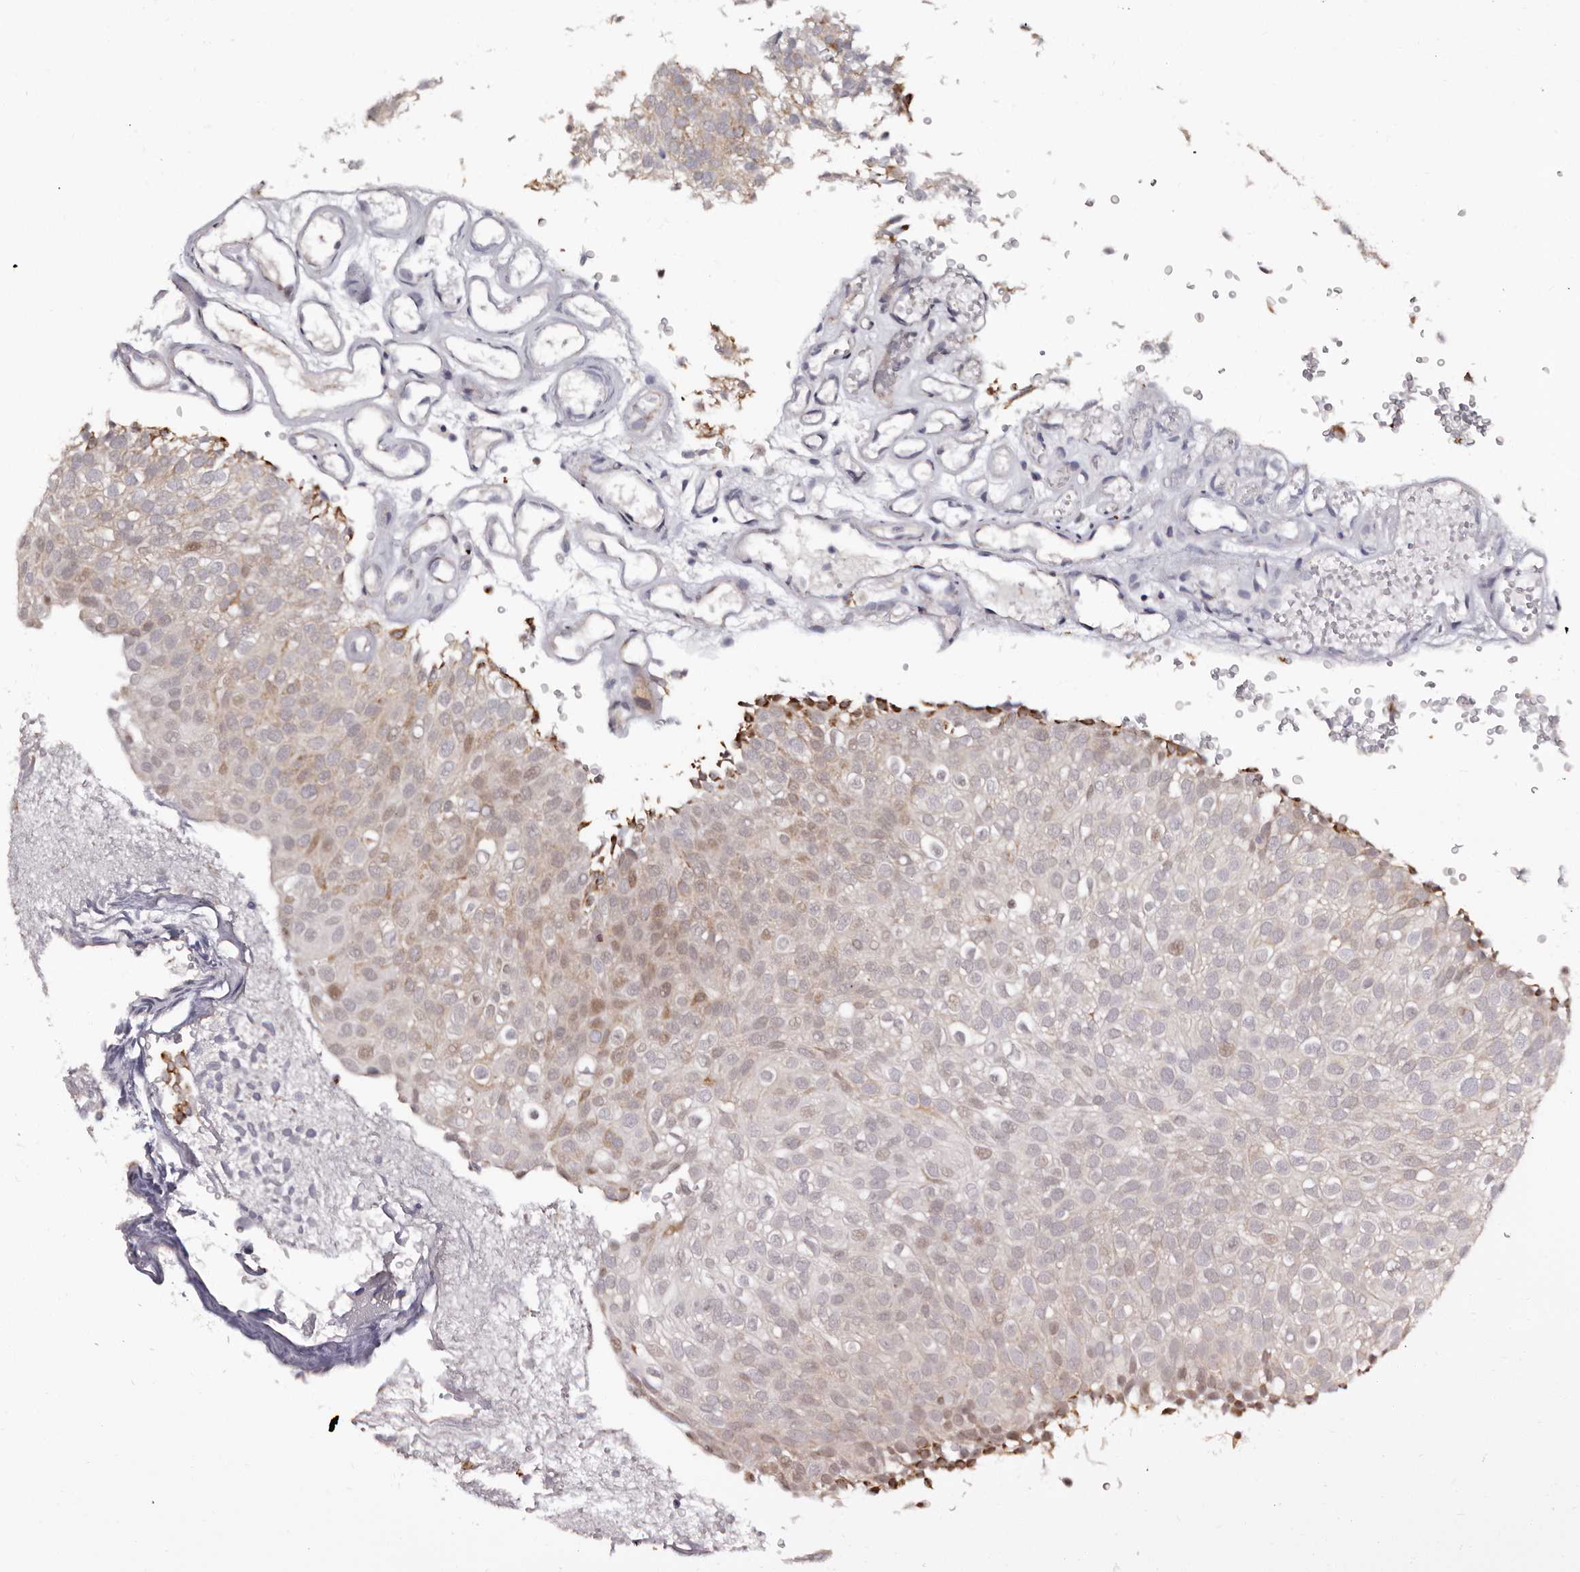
{"staining": {"intensity": "weak", "quantity": ">75%", "location": "cytoplasmic/membranous,nuclear"}, "tissue": "urothelial cancer", "cell_type": "Tumor cells", "image_type": "cancer", "snomed": [{"axis": "morphology", "description": "Urothelial carcinoma, Low grade"}, {"axis": "topography", "description": "Urinary bladder"}], "caption": "The histopathology image exhibits a brown stain indicating the presence of a protein in the cytoplasmic/membranous and nuclear of tumor cells in low-grade urothelial carcinoma.", "gene": "PHF20L1", "patient": {"sex": "male", "age": 78}}